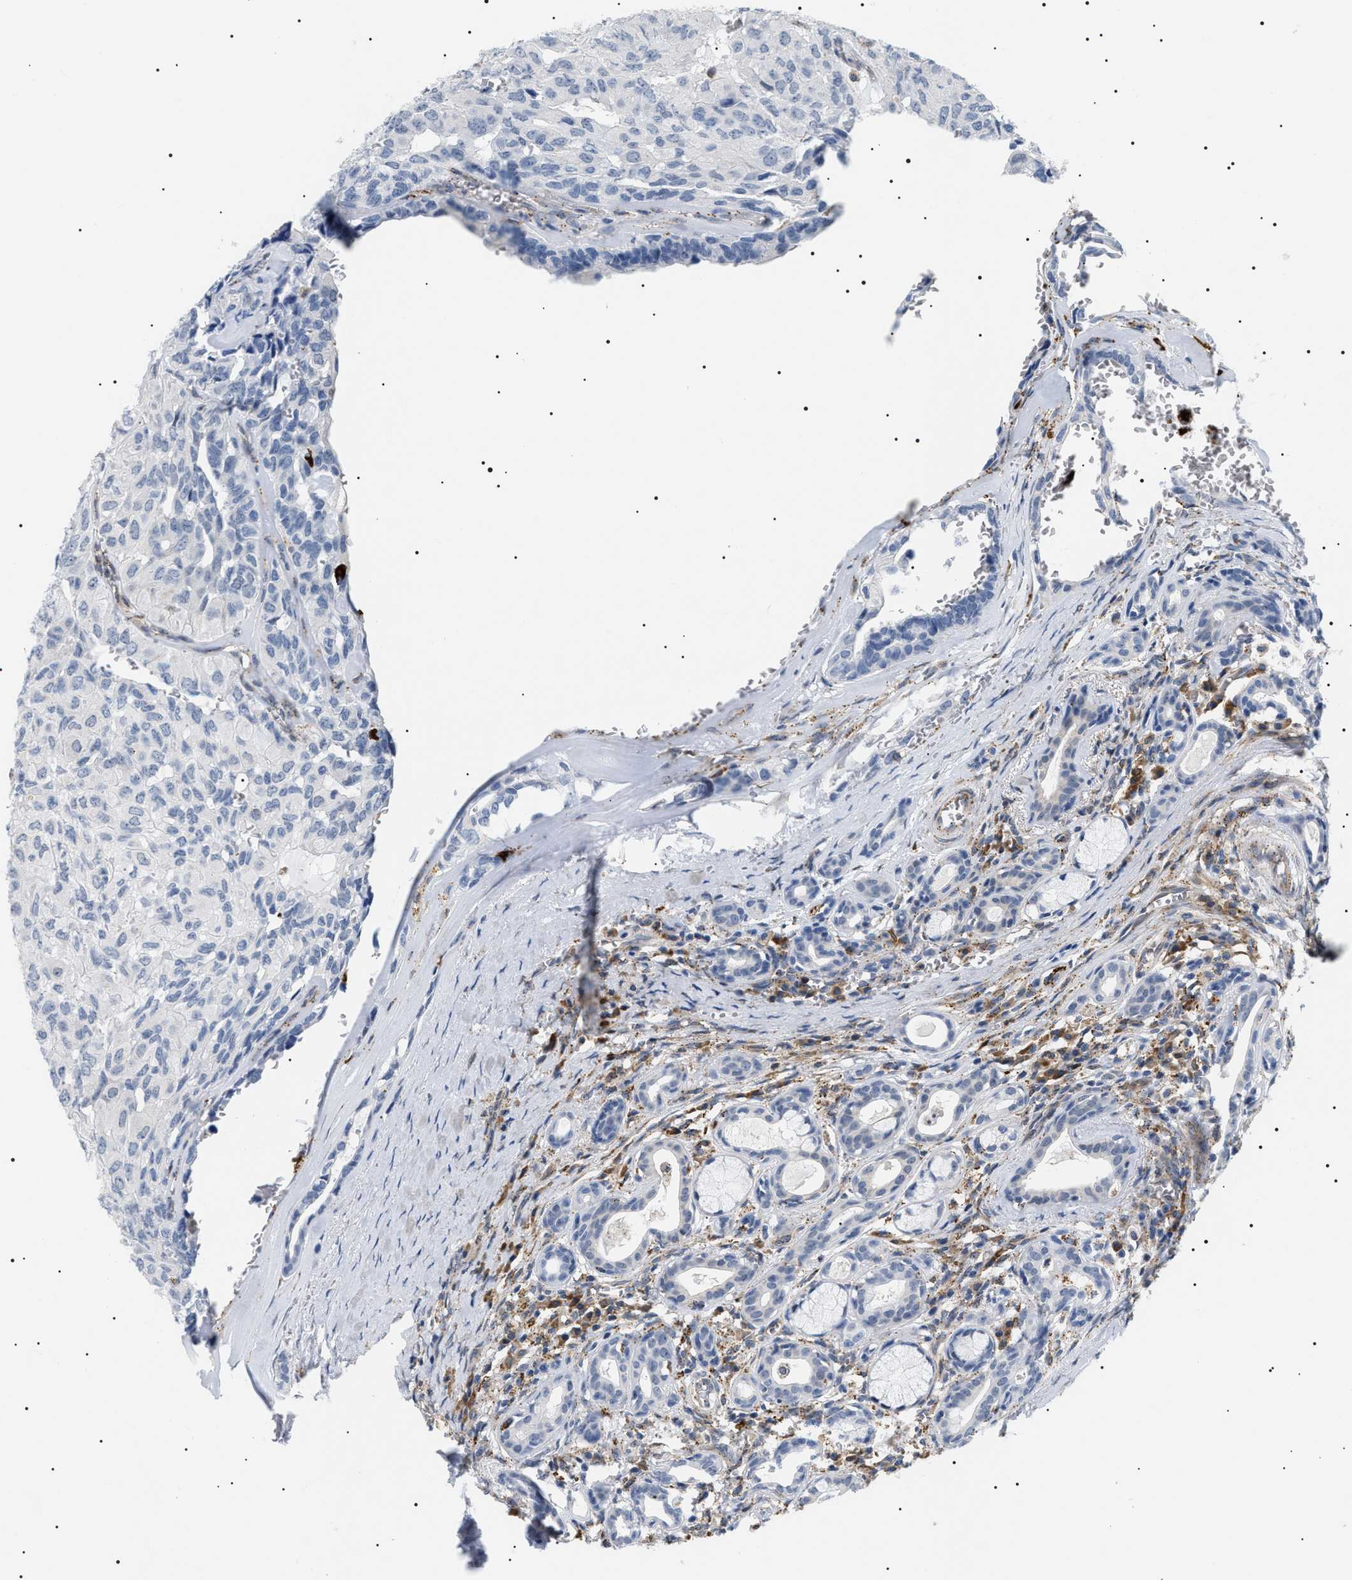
{"staining": {"intensity": "negative", "quantity": "none", "location": "none"}, "tissue": "head and neck cancer", "cell_type": "Tumor cells", "image_type": "cancer", "snomed": [{"axis": "morphology", "description": "Adenocarcinoma, NOS"}, {"axis": "topography", "description": "Salivary gland, NOS"}, {"axis": "topography", "description": "Head-Neck"}], "caption": "Micrograph shows no significant protein expression in tumor cells of adenocarcinoma (head and neck).", "gene": "HSD17B11", "patient": {"sex": "female", "age": 76}}